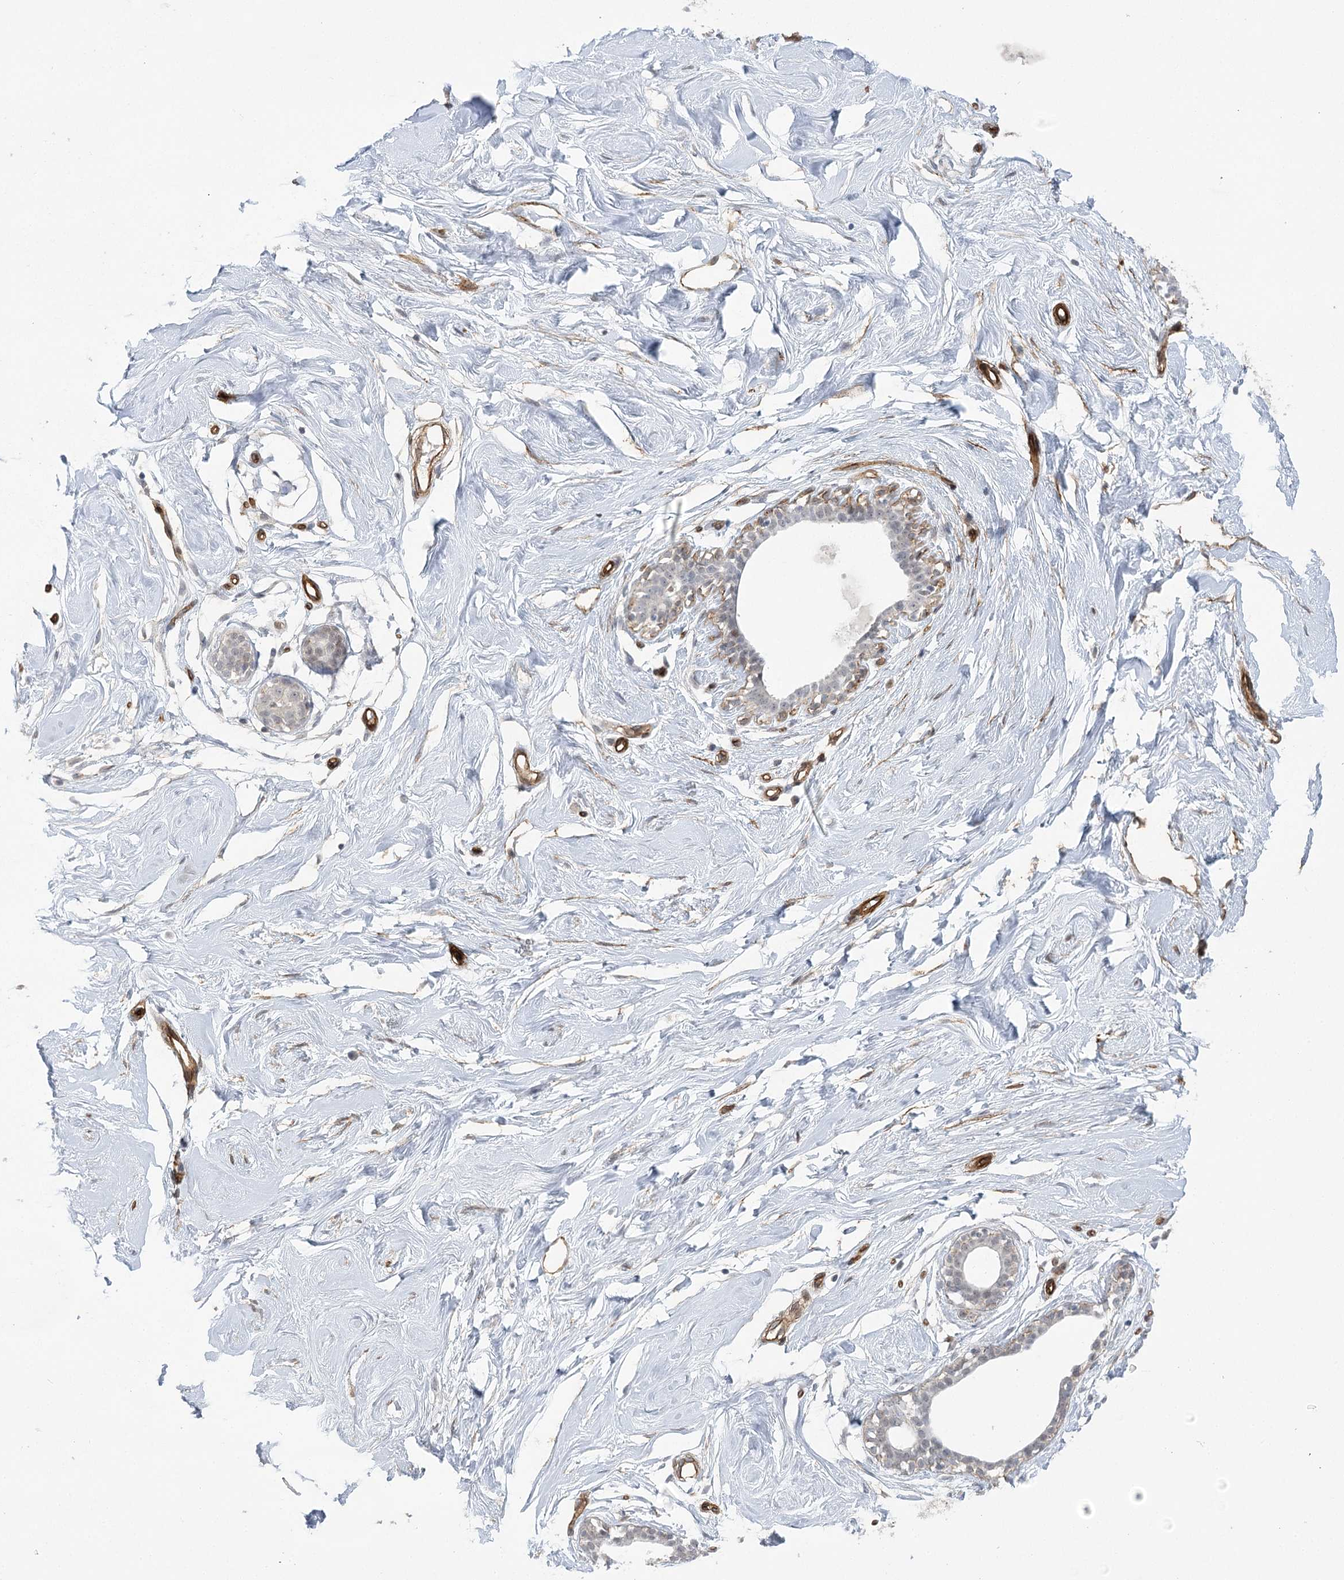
{"staining": {"intensity": "moderate", "quantity": ">75%", "location": "cytoplasmic/membranous"}, "tissue": "breast", "cell_type": "Adipocytes", "image_type": "normal", "snomed": [{"axis": "morphology", "description": "Normal tissue, NOS"}, {"axis": "morphology", "description": "Adenoma, NOS"}, {"axis": "topography", "description": "Breast"}], "caption": "An IHC micrograph of normal tissue is shown. Protein staining in brown shows moderate cytoplasmic/membranous positivity in breast within adipocytes. (DAB (3,3'-diaminobenzidine) = brown stain, brightfield microscopy at high magnification).", "gene": "AMTN", "patient": {"sex": "female", "age": 23}}